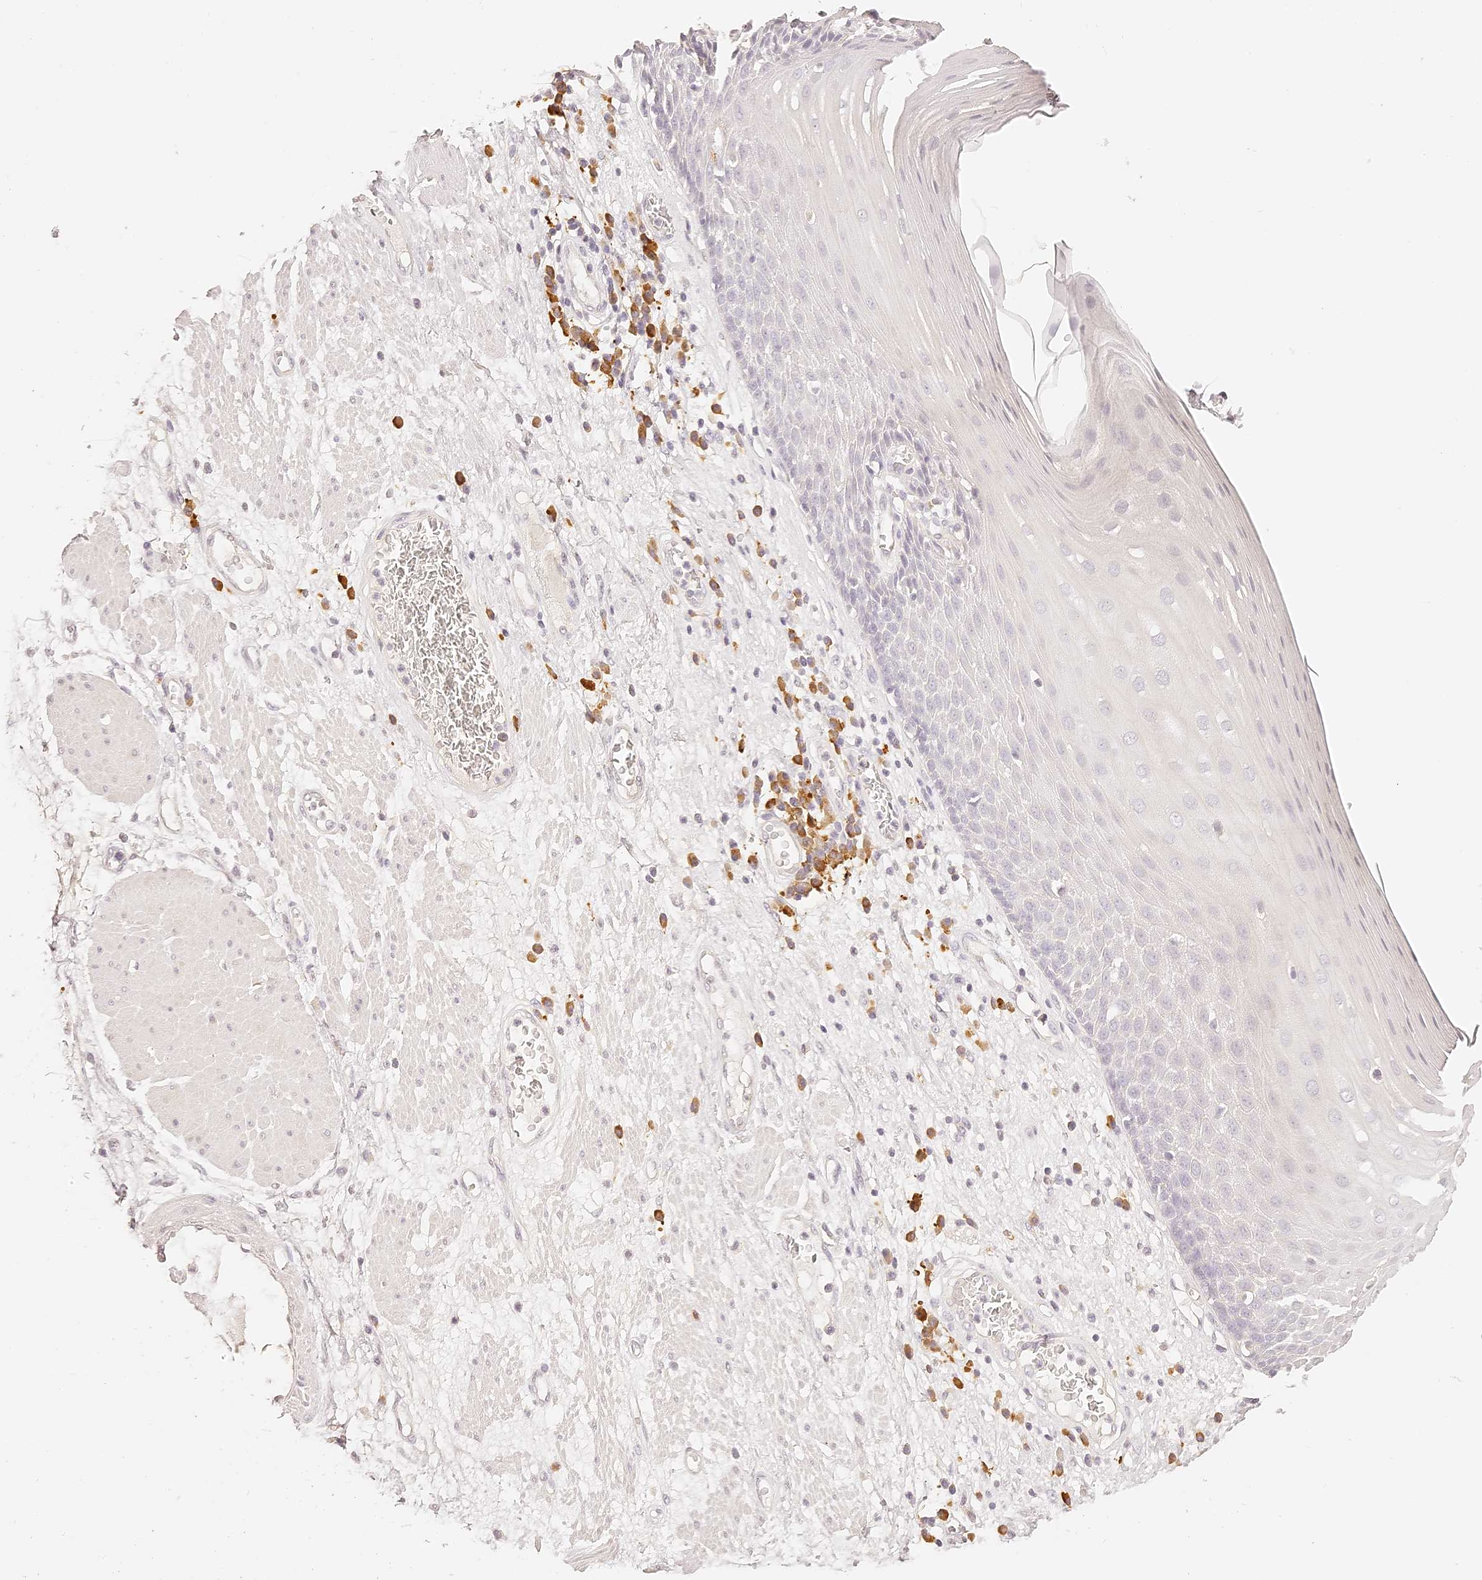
{"staining": {"intensity": "negative", "quantity": "none", "location": "none"}, "tissue": "esophagus", "cell_type": "Squamous epithelial cells", "image_type": "normal", "snomed": [{"axis": "morphology", "description": "Normal tissue, NOS"}, {"axis": "morphology", "description": "Adenocarcinoma, NOS"}, {"axis": "topography", "description": "Esophagus"}], "caption": "Immunohistochemical staining of normal human esophagus reveals no significant expression in squamous epithelial cells.", "gene": "TRIM45", "patient": {"sex": "male", "age": 62}}